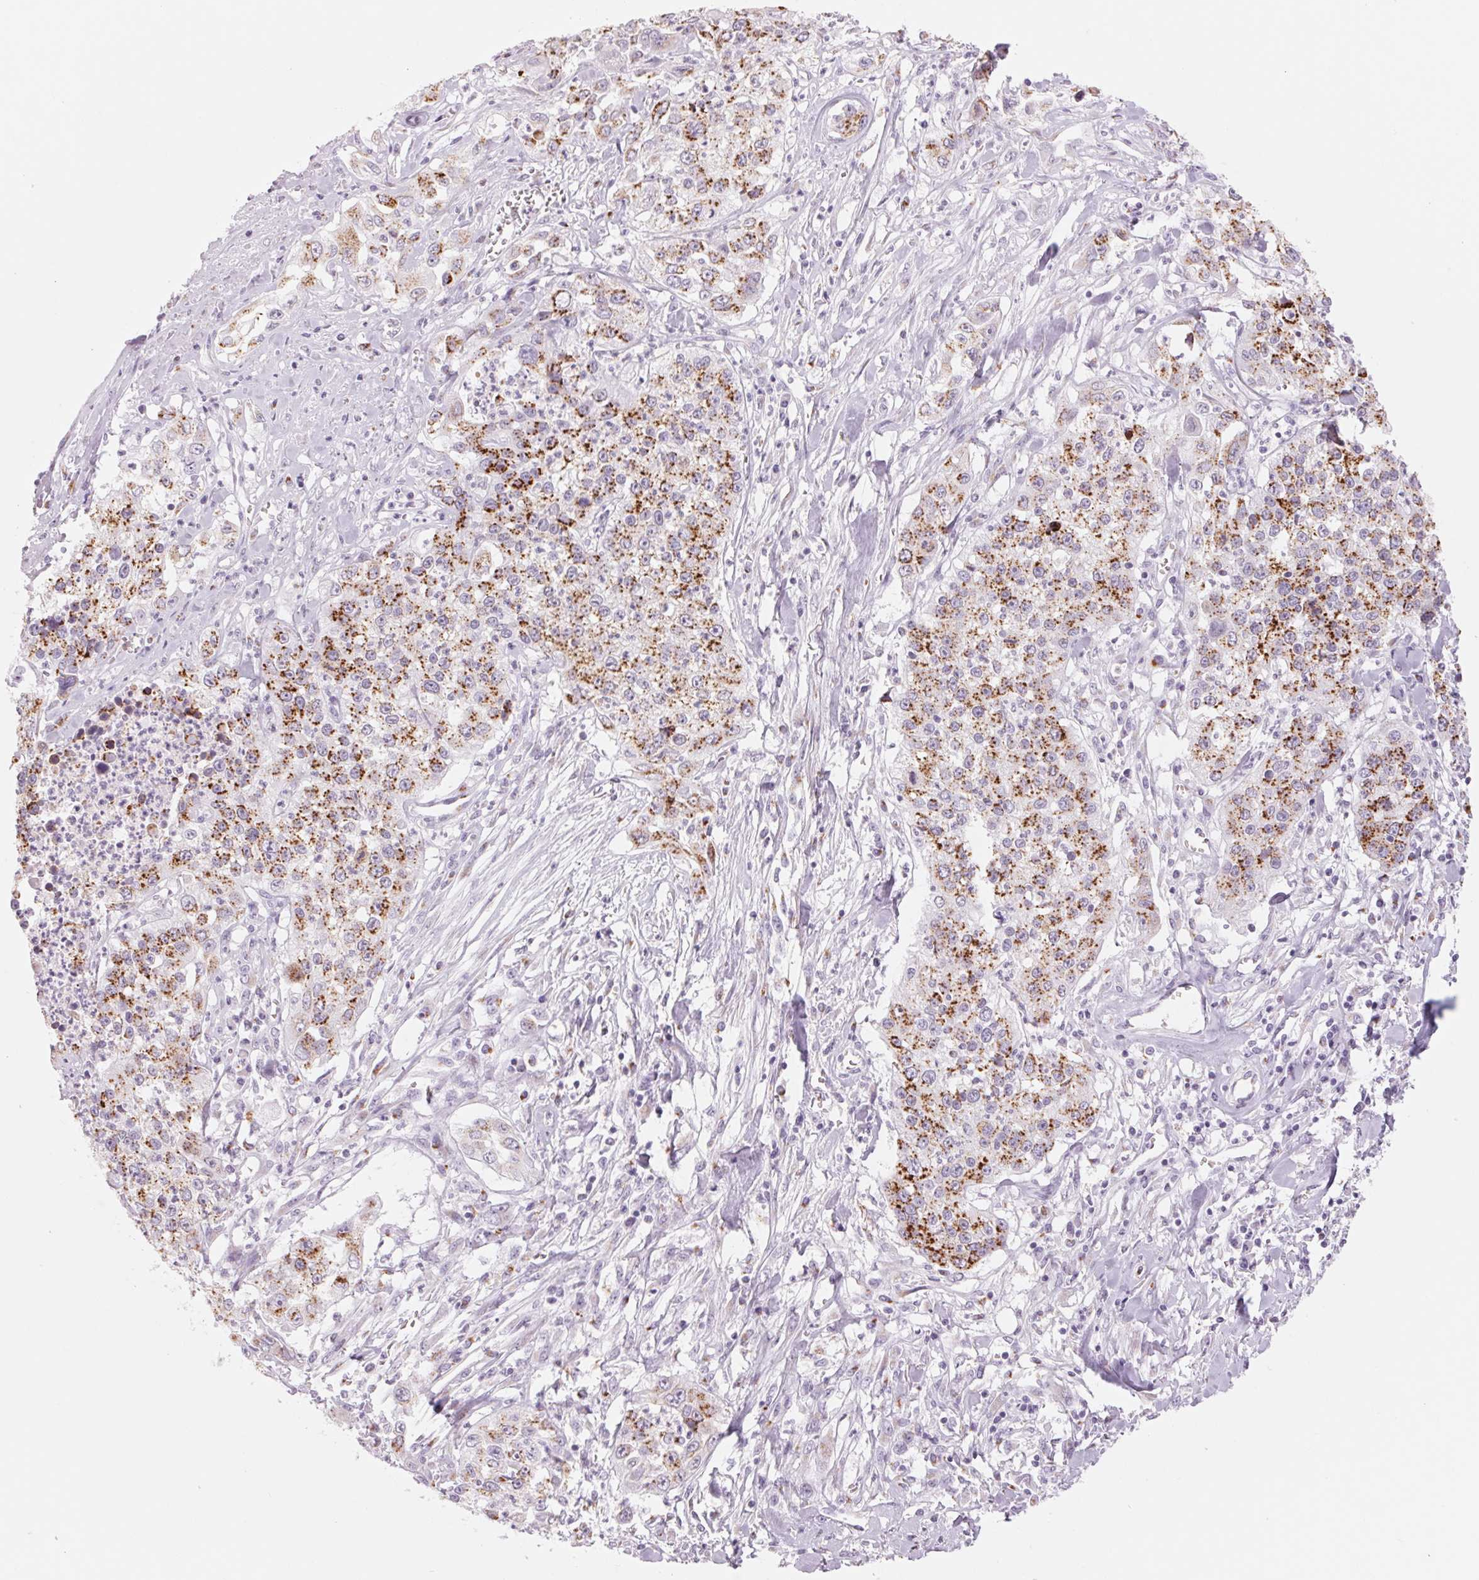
{"staining": {"intensity": "strong", "quantity": ">75%", "location": "cytoplasmic/membranous"}, "tissue": "lung cancer", "cell_type": "Tumor cells", "image_type": "cancer", "snomed": [{"axis": "morphology", "description": "Squamous cell carcinoma, NOS"}, {"axis": "morphology", "description": "Squamous cell carcinoma, metastatic, NOS"}, {"axis": "topography", "description": "Lung"}, {"axis": "topography", "description": "Pleura, NOS"}], "caption": "Immunohistochemical staining of human lung squamous cell carcinoma demonstrates high levels of strong cytoplasmic/membranous protein positivity in about >75% of tumor cells.", "gene": "GALNT7", "patient": {"sex": "male", "age": 72}}